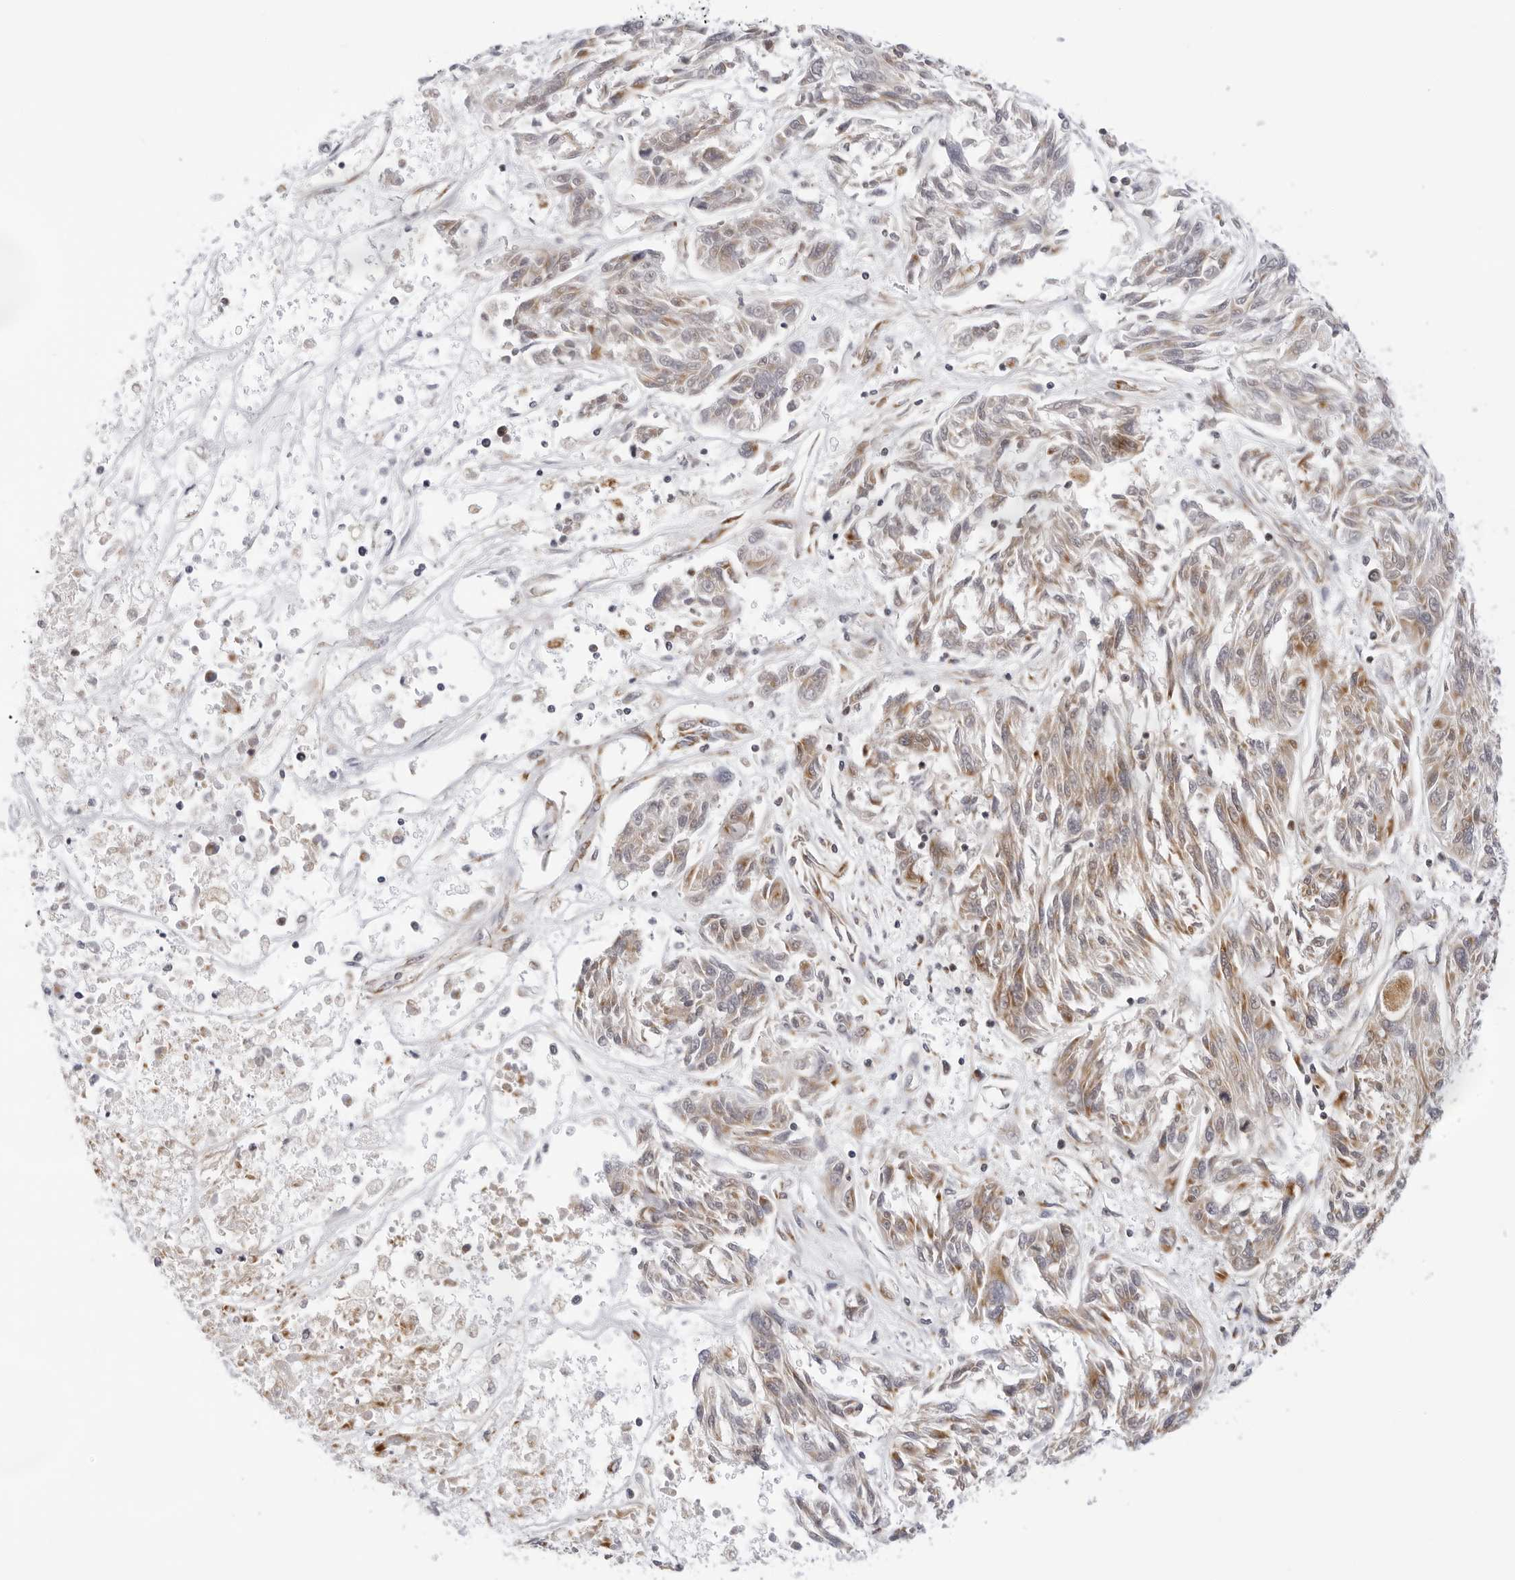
{"staining": {"intensity": "moderate", "quantity": ">75%", "location": "cytoplasmic/membranous"}, "tissue": "melanoma", "cell_type": "Tumor cells", "image_type": "cancer", "snomed": [{"axis": "morphology", "description": "Malignant melanoma, NOS"}, {"axis": "topography", "description": "Skin"}], "caption": "Protein analysis of melanoma tissue demonstrates moderate cytoplasmic/membranous expression in approximately >75% of tumor cells. The staining was performed using DAB (3,3'-diaminobenzidine), with brown indicating positive protein expression. Nuclei are stained blue with hematoxylin.", "gene": "CIART", "patient": {"sex": "male", "age": 53}}